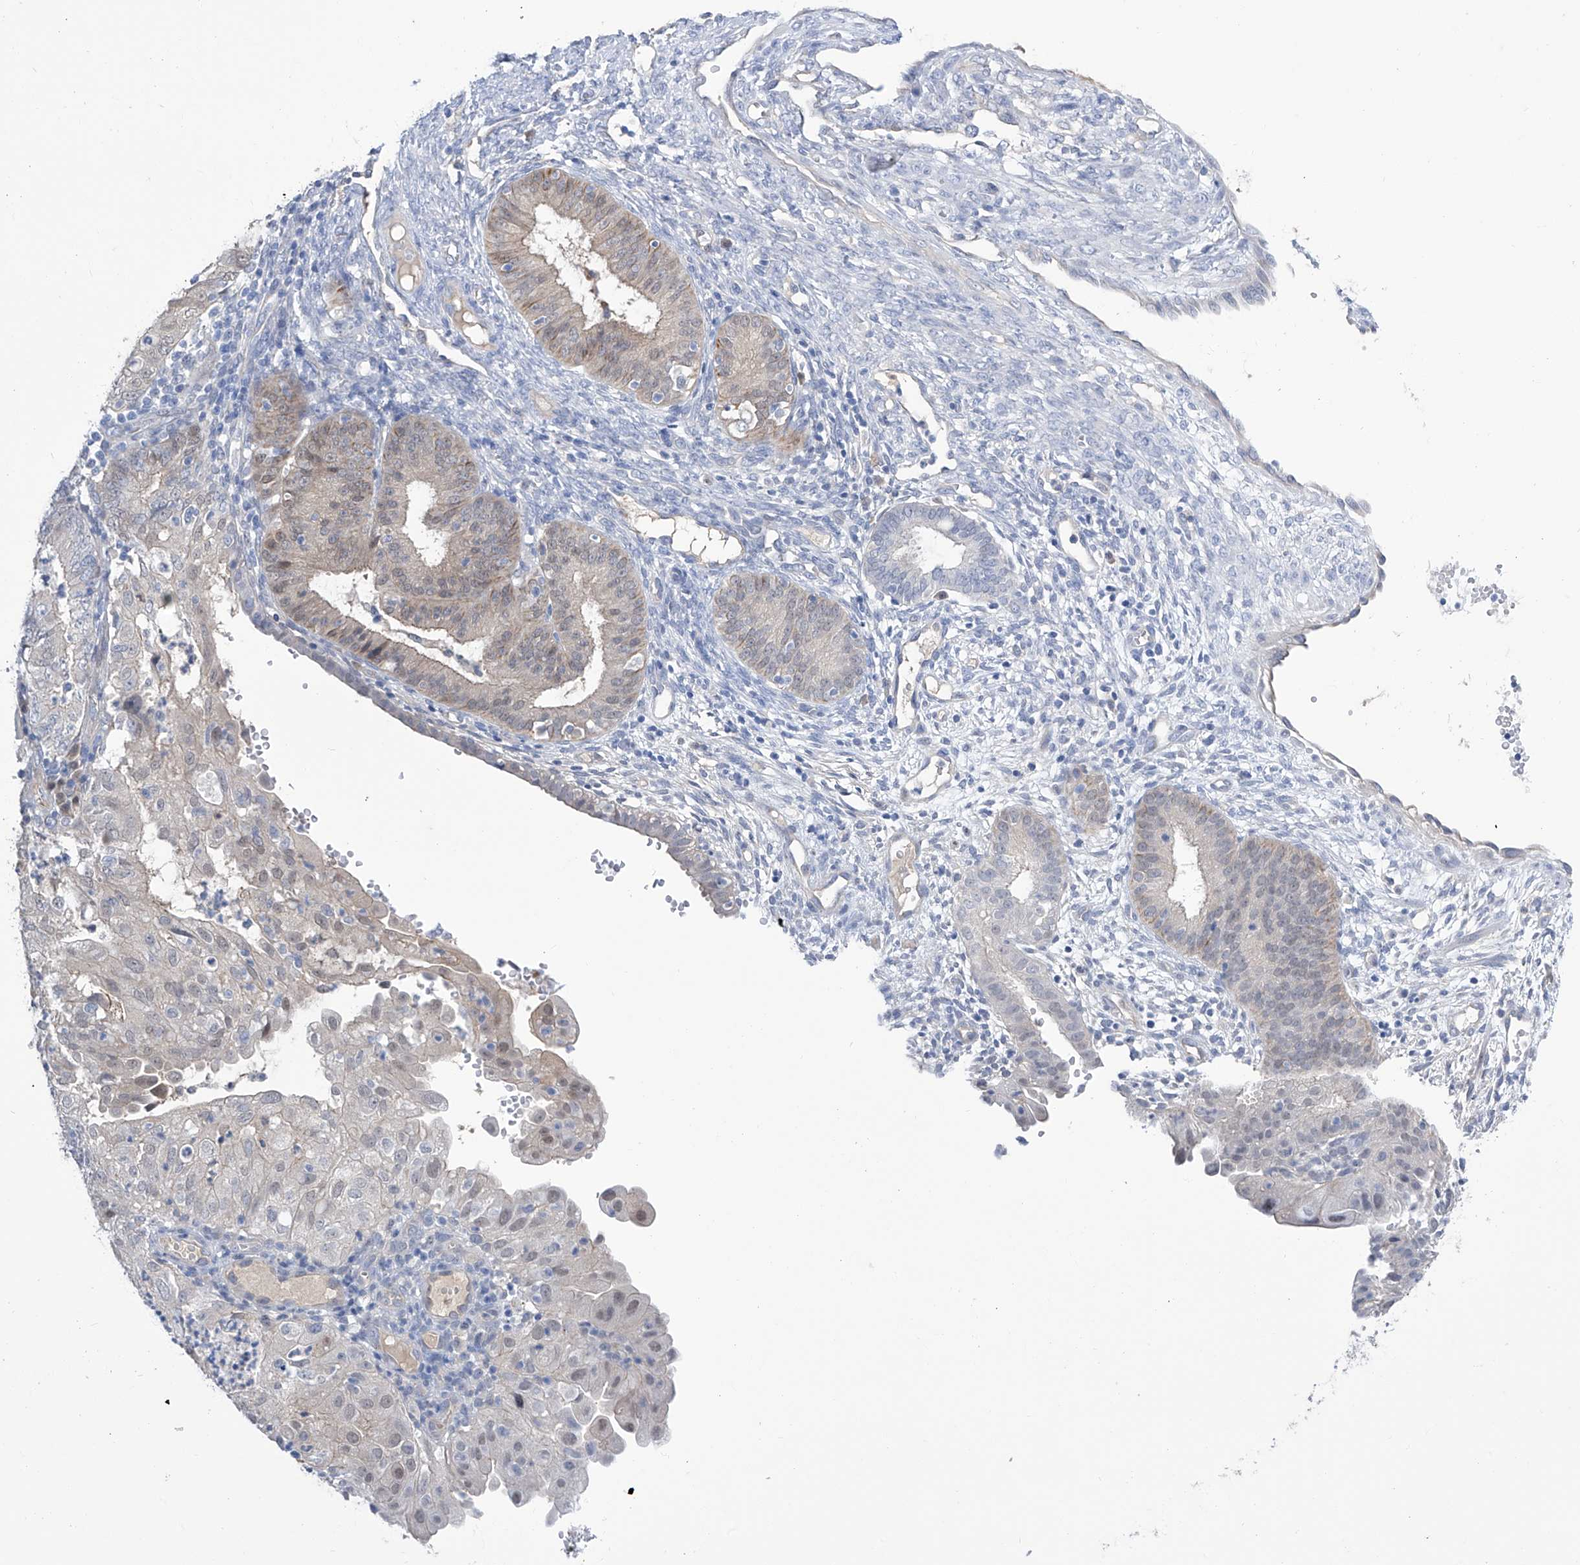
{"staining": {"intensity": "weak", "quantity": "<25%", "location": "cytoplasmic/membranous,nuclear"}, "tissue": "endometrial cancer", "cell_type": "Tumor cells", "image_type": "cancer", "snomed": [{"axis": "morphology", "description": "Adenocarcinoma, NOS"}, {"axis": "topography", "description": "Endometrium"}], "caption": "Adenocarcinoma (endometrial) stained for a protein using immunohistochemistry (IHC) shows no staining tumor cells.", "gene": "PGM3", "patient": {"sex": "female", "age": 51}}